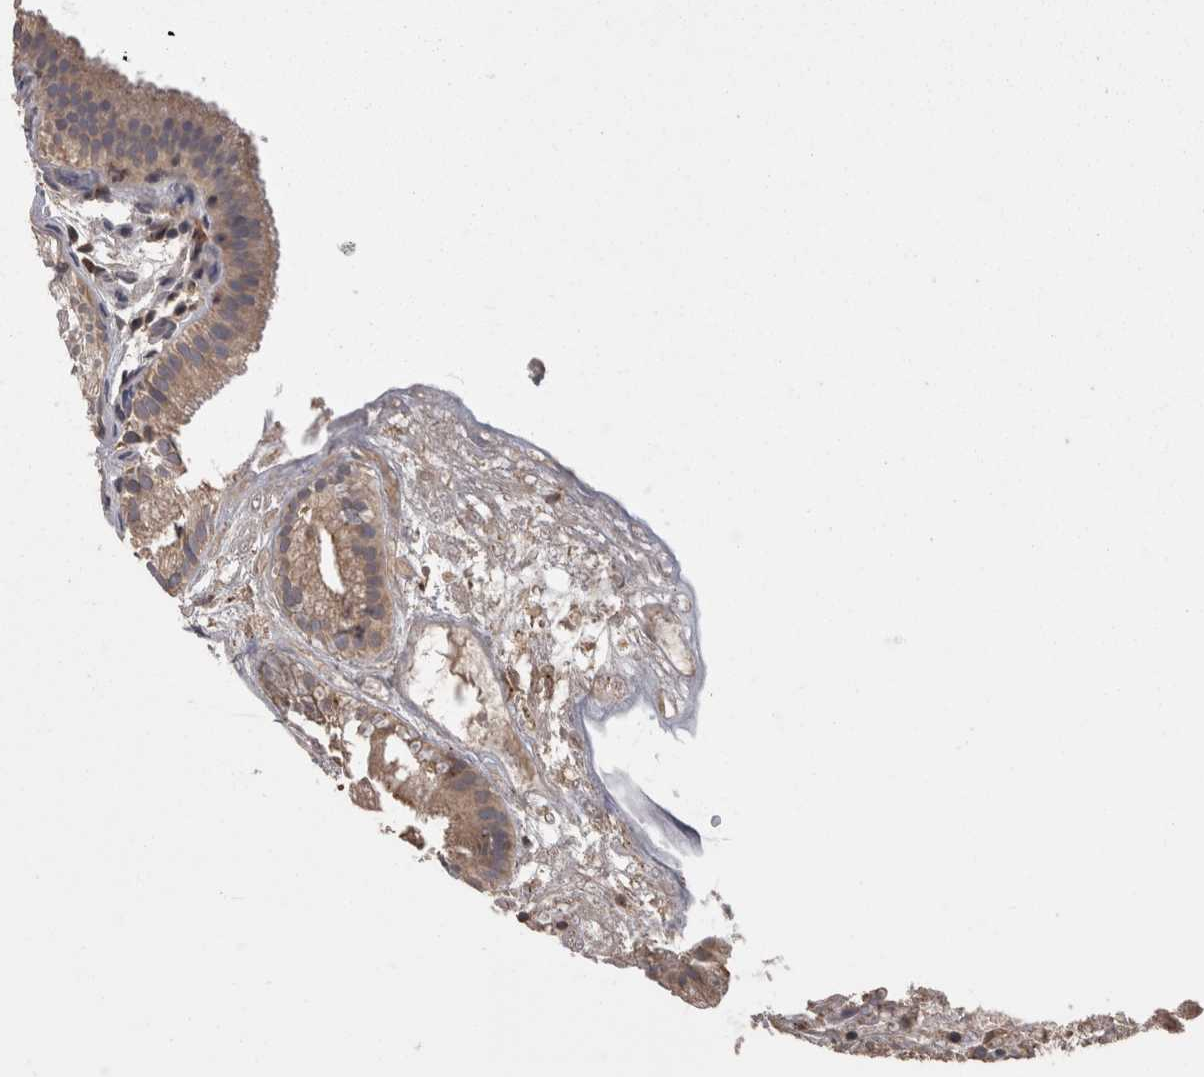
{"staining": {"intensity": "weak", "quantity": ">75%", "location": "cytoplasmic/membranous"}, "tissue": "gallbladder", "cell_type": "Glandular cells", "image_type": "normal", "snomed": [{"axis": "morphology", "description": "Normal tissue, NOS"}, {"axis": "topography", "description": "Gallbladder"}], "caption": "Immunohistochemistry (IHC) image of normal gallbladder stained for a protein (brown), which demonstrates low levels of weak cytoplasmic/membranous positivity in approximately >75% of glandular cells.", "gene": "PCM1", "patient": {"sex": "female", "age": 26}}